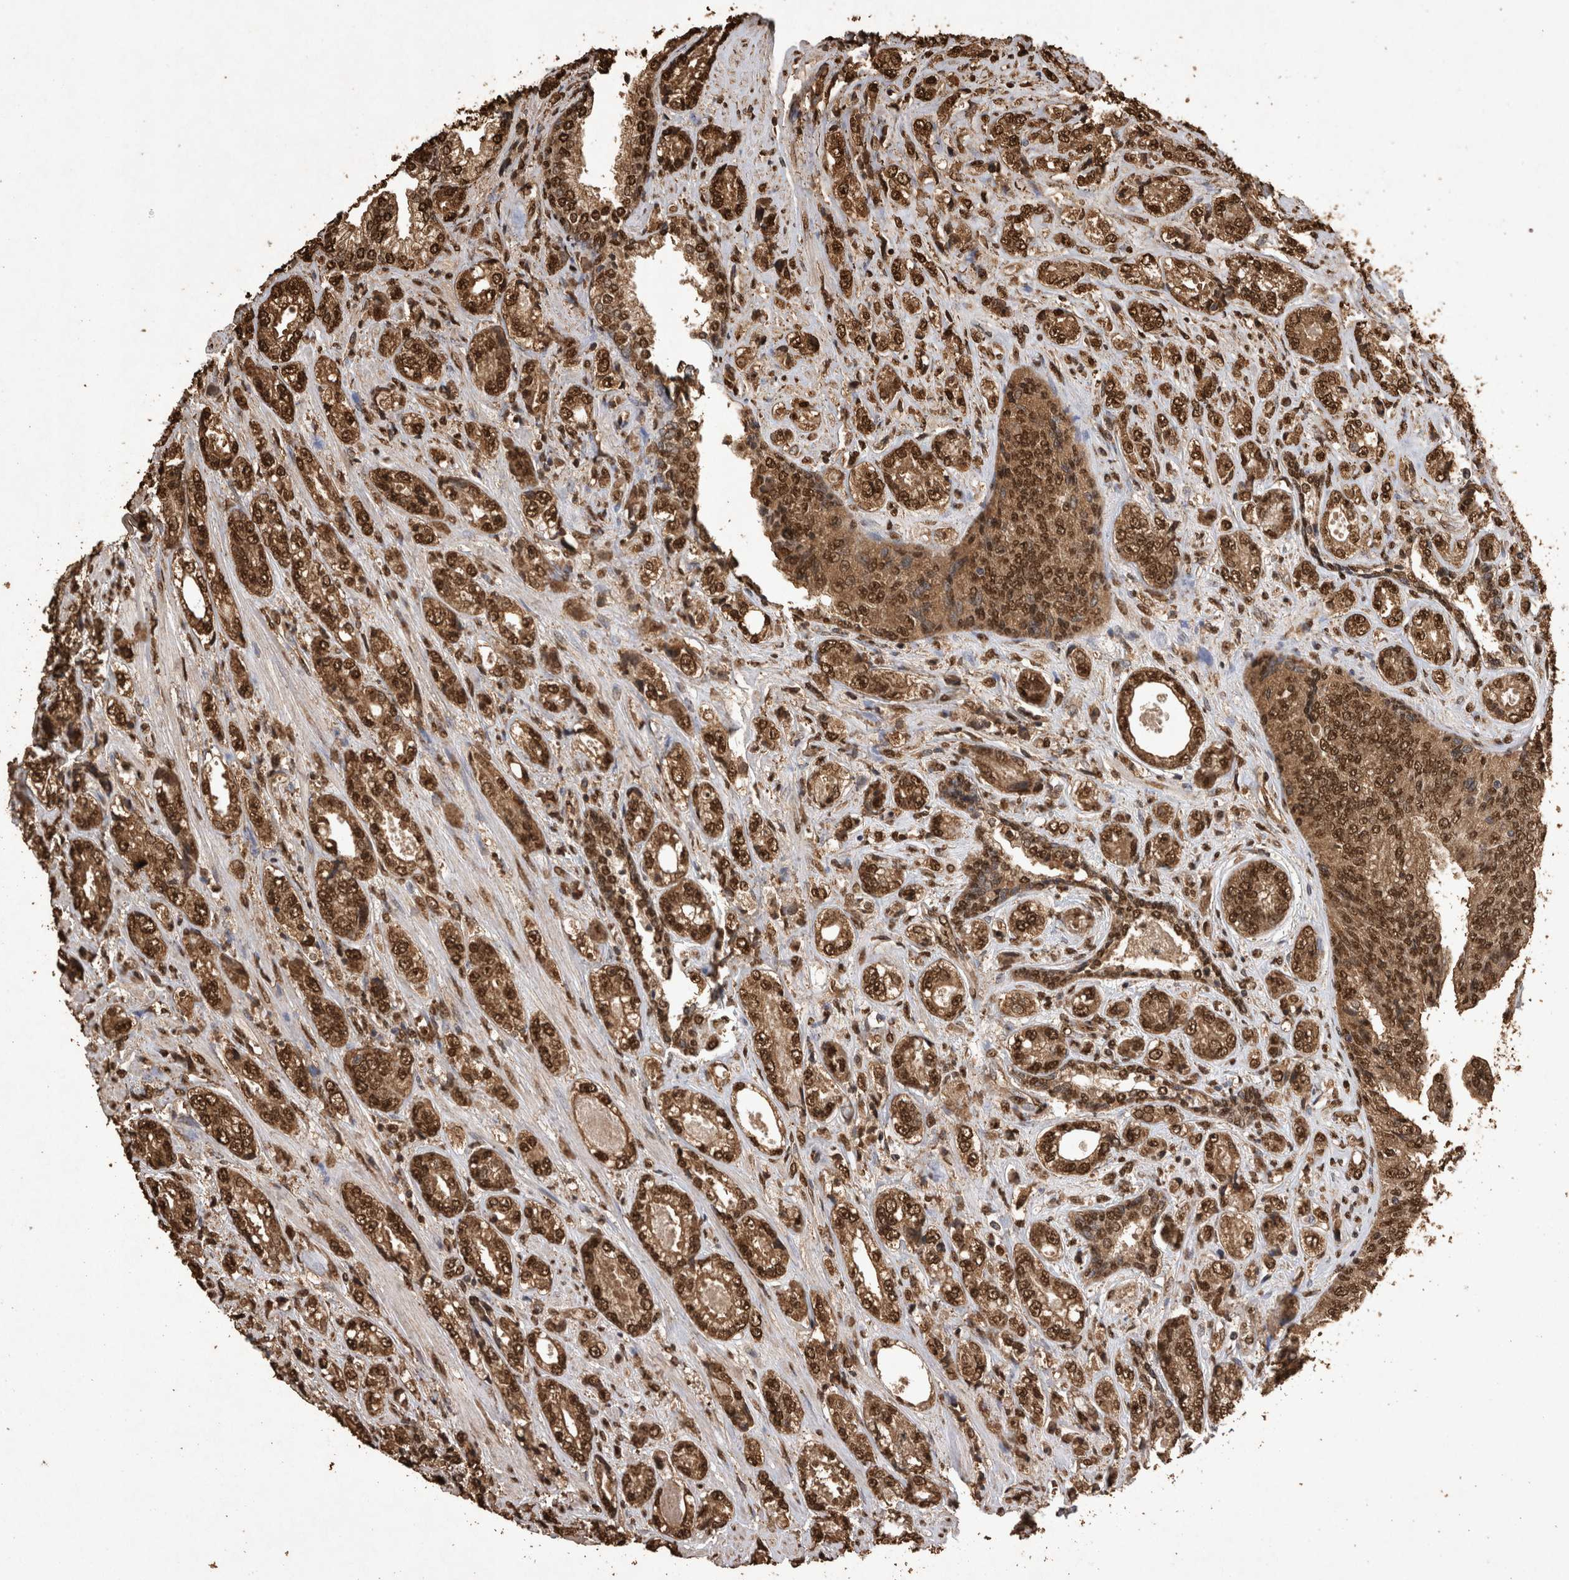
{"staining": {"intensity": "strong", "quantity": ">75%", "location": "cytoplasmic/membranous,nuclear"}, "tissue": "prostate cancer", "cell_type": "Tumor cells", "image_type": "cancer", "snomed": [{"axis": "morphology", "description": "Adenocarcinoma, High grade"}, {"axis": "topography", "description": "Prostate"}], "caption": "Human adenocarcinoma (high-grade) (prostate) stained for a protein (brown) demonstrates strong cytoplasmic/membranous and nuclear positive positivity in about >75% of tumor cells.", "gene": "OAS2", "patient": {"sex": "male", "age": 61}}